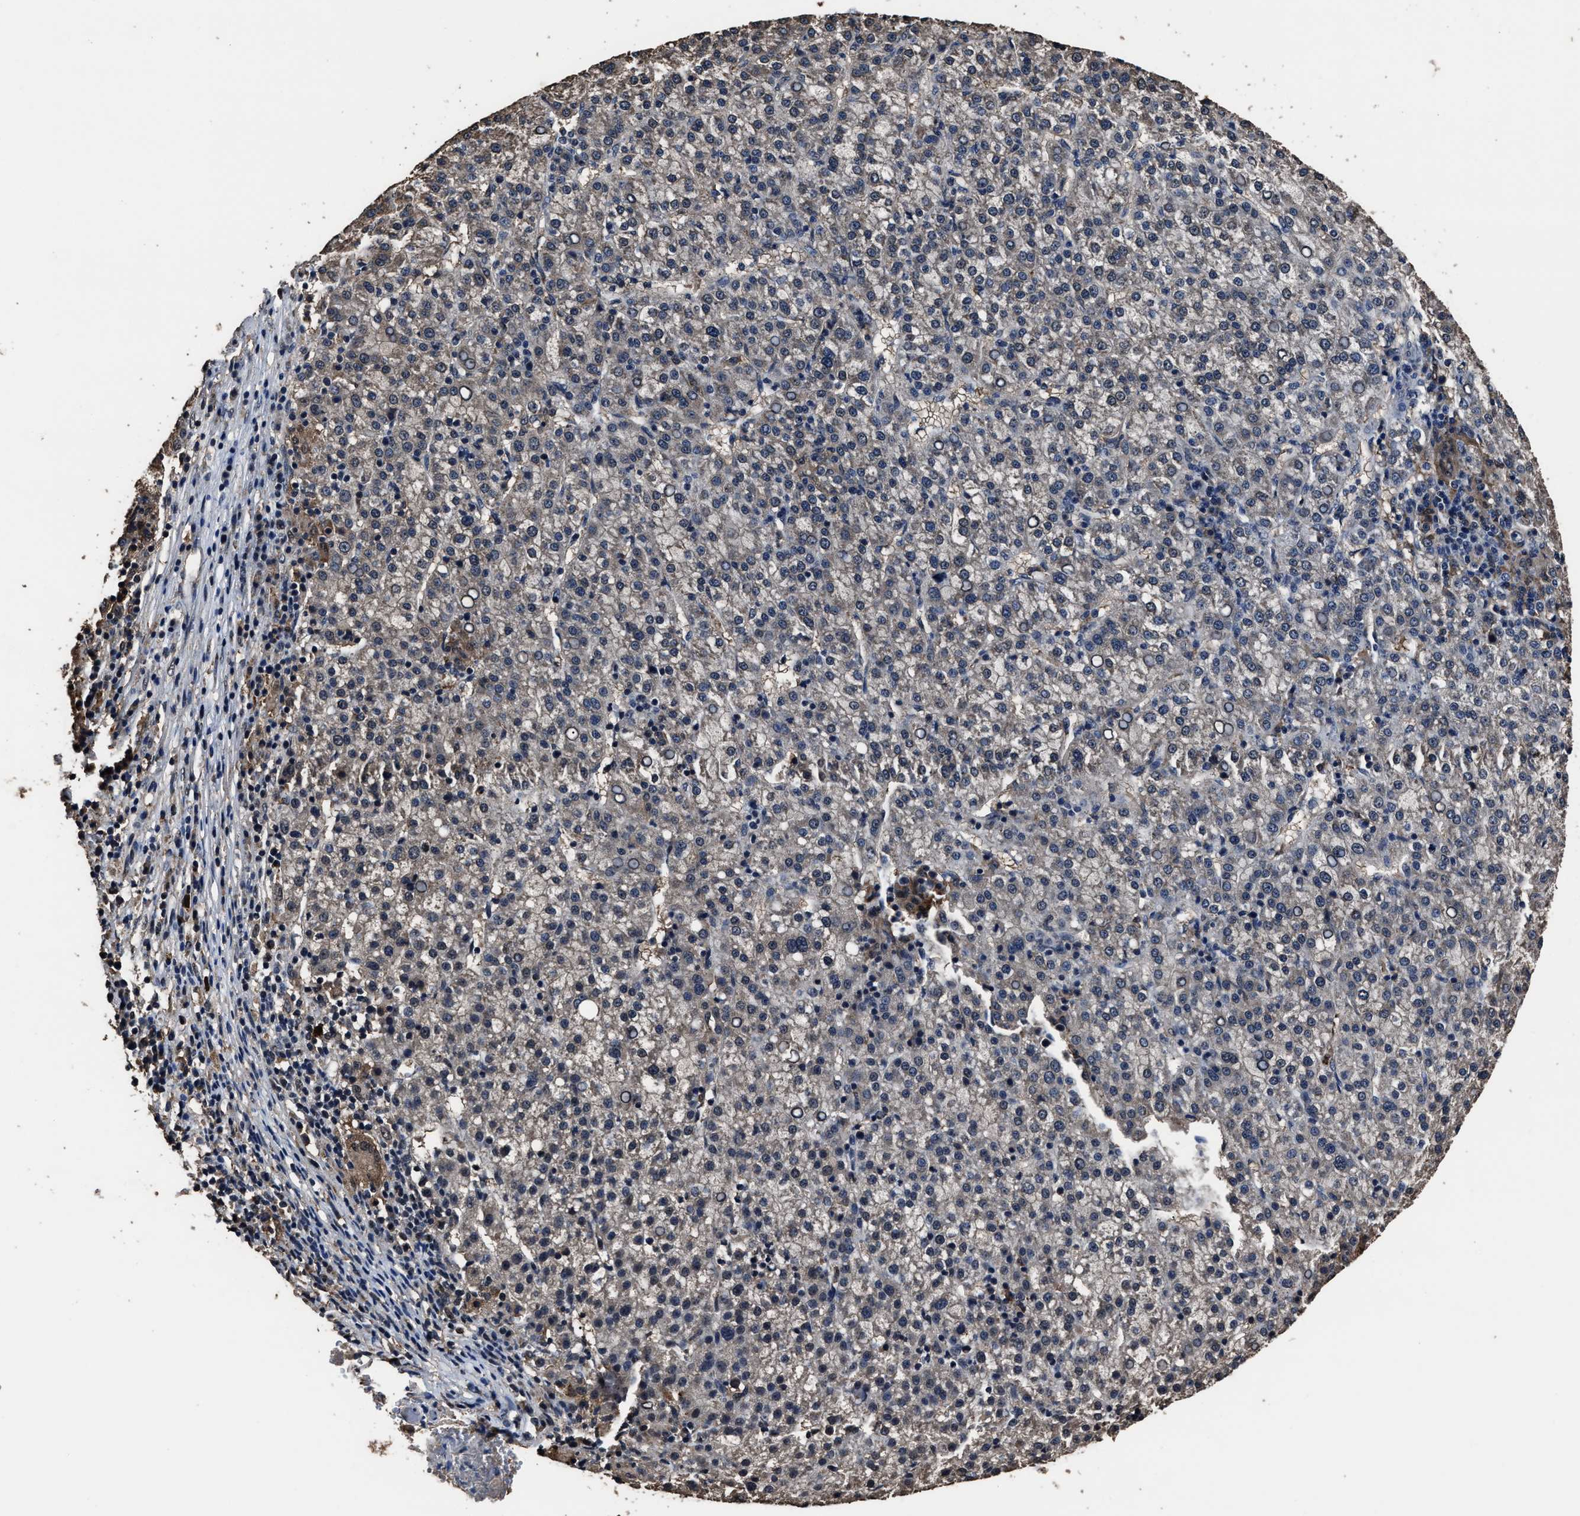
{"staining": {"intensity": "negative", "quantity": "none", "location": "none"}, "tissue": "liver cancer", "cell_type": "Tumor cells", "image_type": "cancer", "snomed": [{"axis": "morphology", "description": "Carcinoma, Hepatocellular, NOS"}, {"axis": "topography", "description": "Liver"}], "caption": "Liver hepatocellular carcinoma stained for a protein using IHC demonstrates no positivity tumor cells.", "gene": "RSBN1L", "patient": {"sex": "female", "age": 58}}